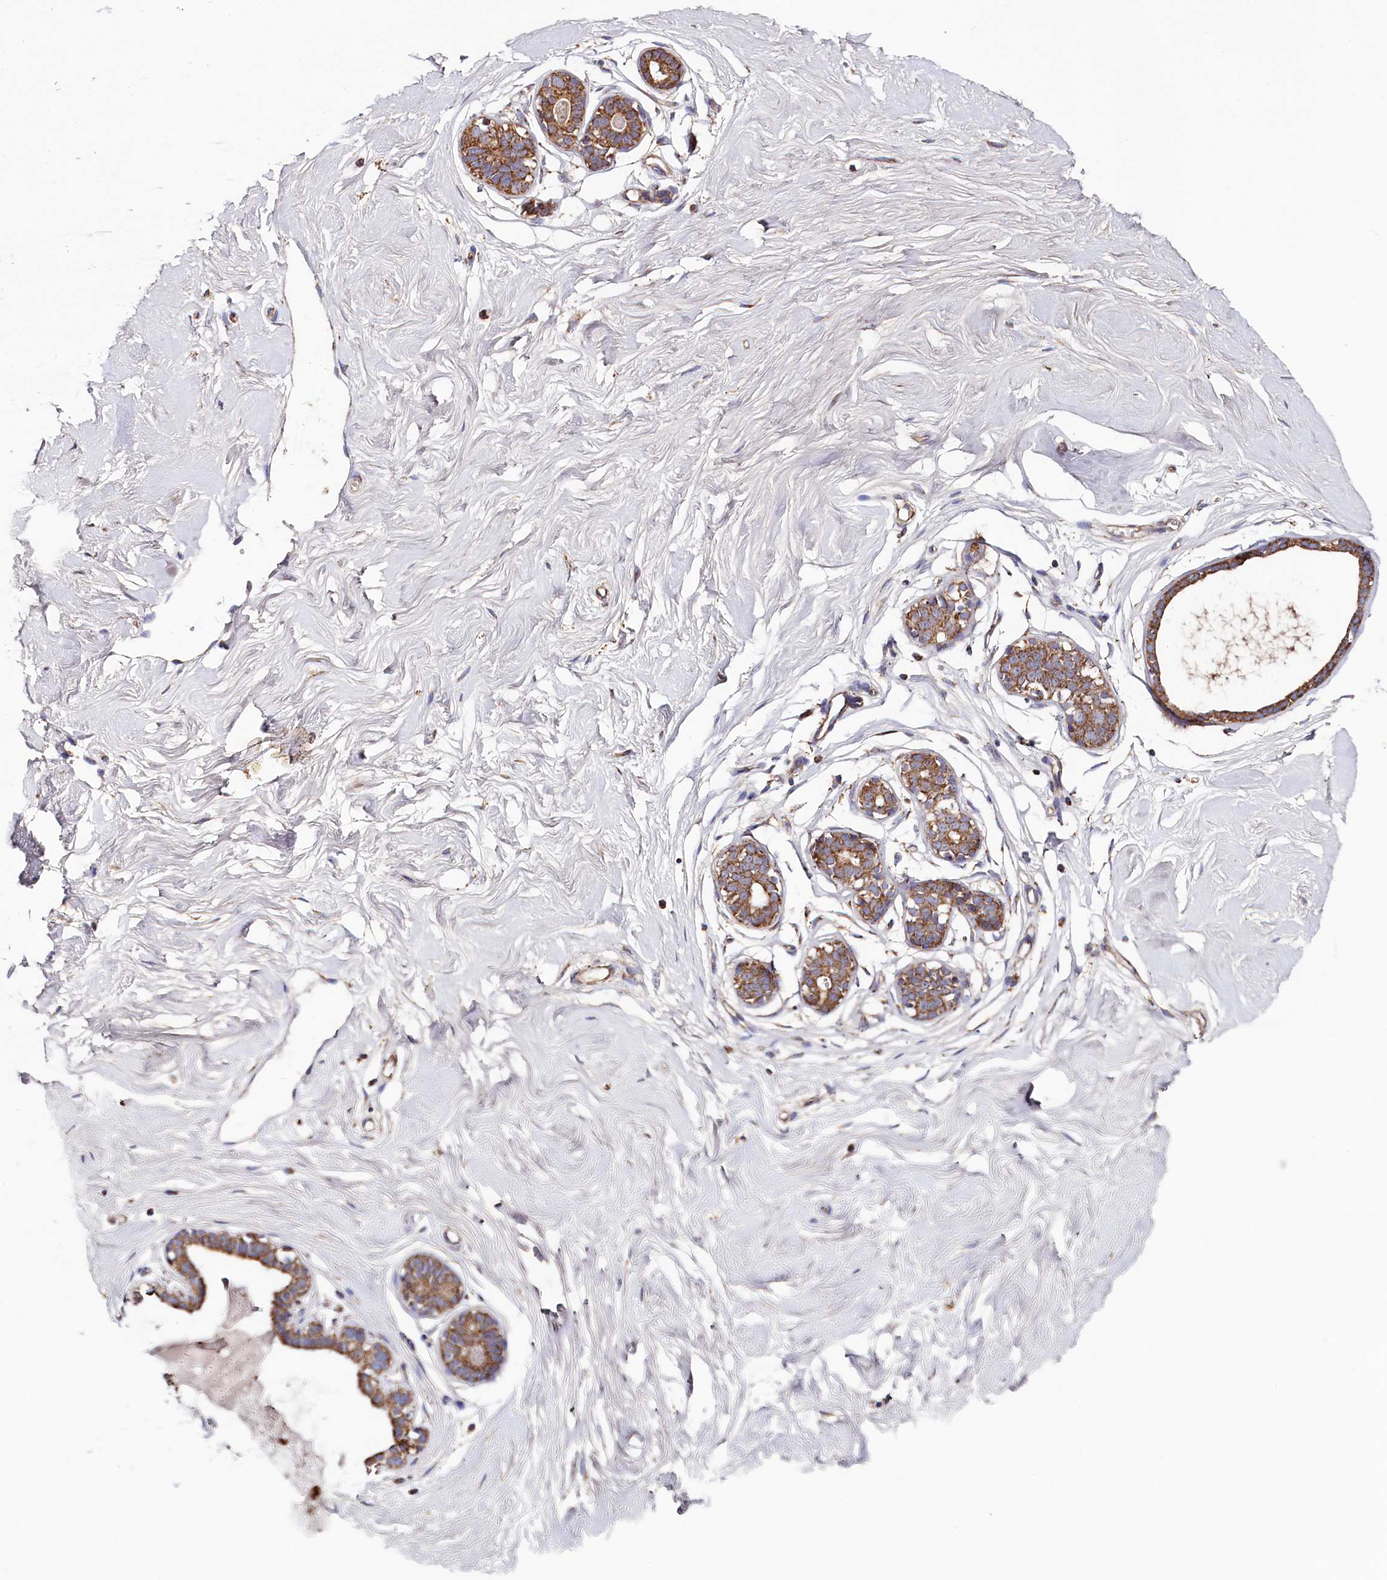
{"staining": {"intensity": "negative", "quantity": "none", "location": "none"}, "tissue": "breast", "cell_type": "Adipocytes", "image_type": "normal", "snomed": [{"axis": "morphology", "description": "Normal tissue, NOS"}, {"axis": "morphology", "description": "Adenoma, NOS"}, {"axis": "topography", "description": "Breast"}], "caption": "Immunohistochemical staining of unremarkable human breast reveals no significant staining in adipocytes.", "gene": "NUDT15", "patient": {"sex": "female", "age": 23}}